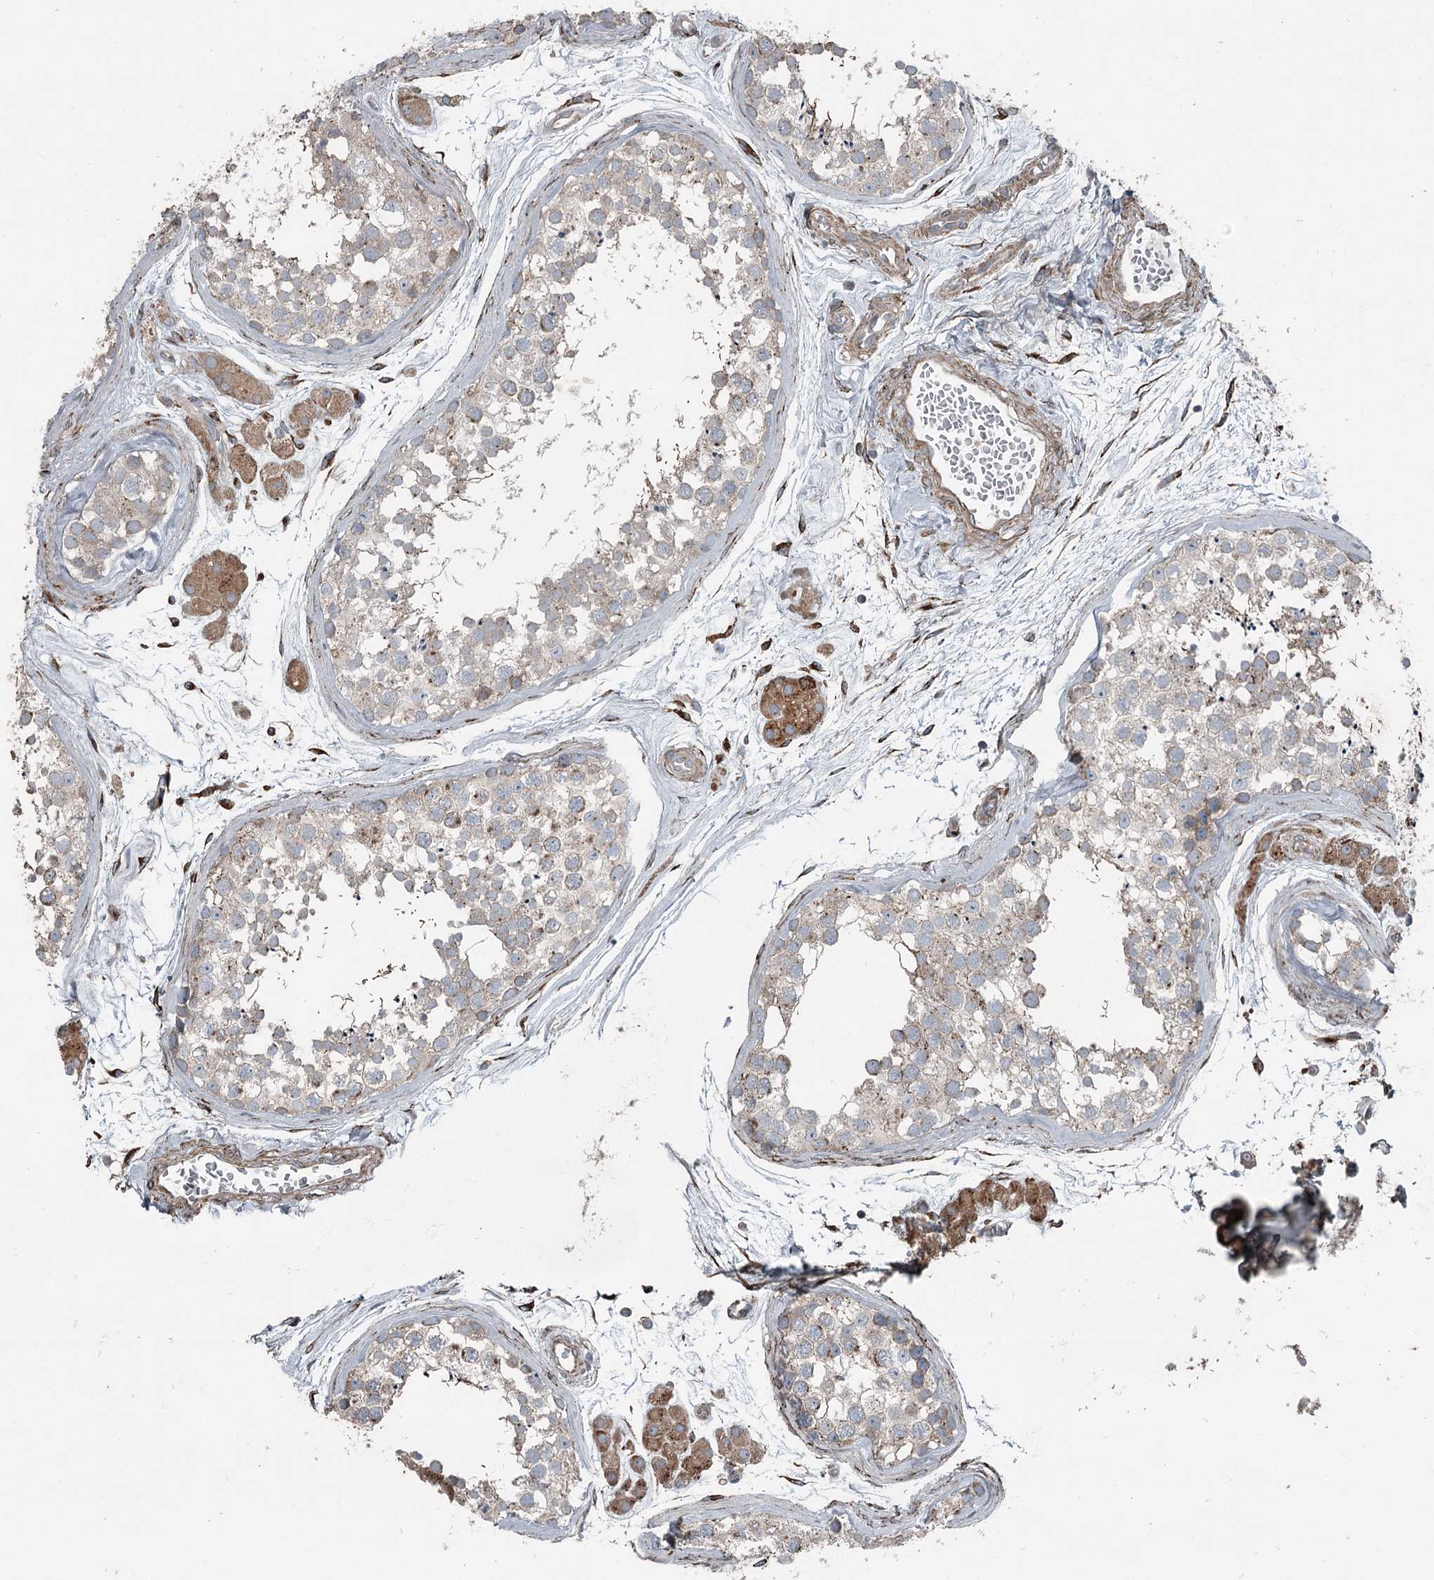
{"staining": {"intensity": "weak", "quantity": "<25%", "location": "cytoplasmic/membranous"}, "tissue": "testis", "cell_type": "Cells in seminiferous ducts", "image_type": "normal", "snomed": [{"axis": "morphology", "description": "Normal tissue, NOS"}, {"axis": "topography", "description": "Testis"}], "caption": "IHC micrograph of unremarkable human testis stained for a protein (brown), which exhibits no positivity in cells in seminiferous ducts. (Stains: DAB (3,3'-diaminobenzidine) IHC with hematoxylin counter stain, Microscopy: brightfield microscopy at high magnification).", "gene": "RASSF8", "patient": {"sex": "male", "age": 56}}